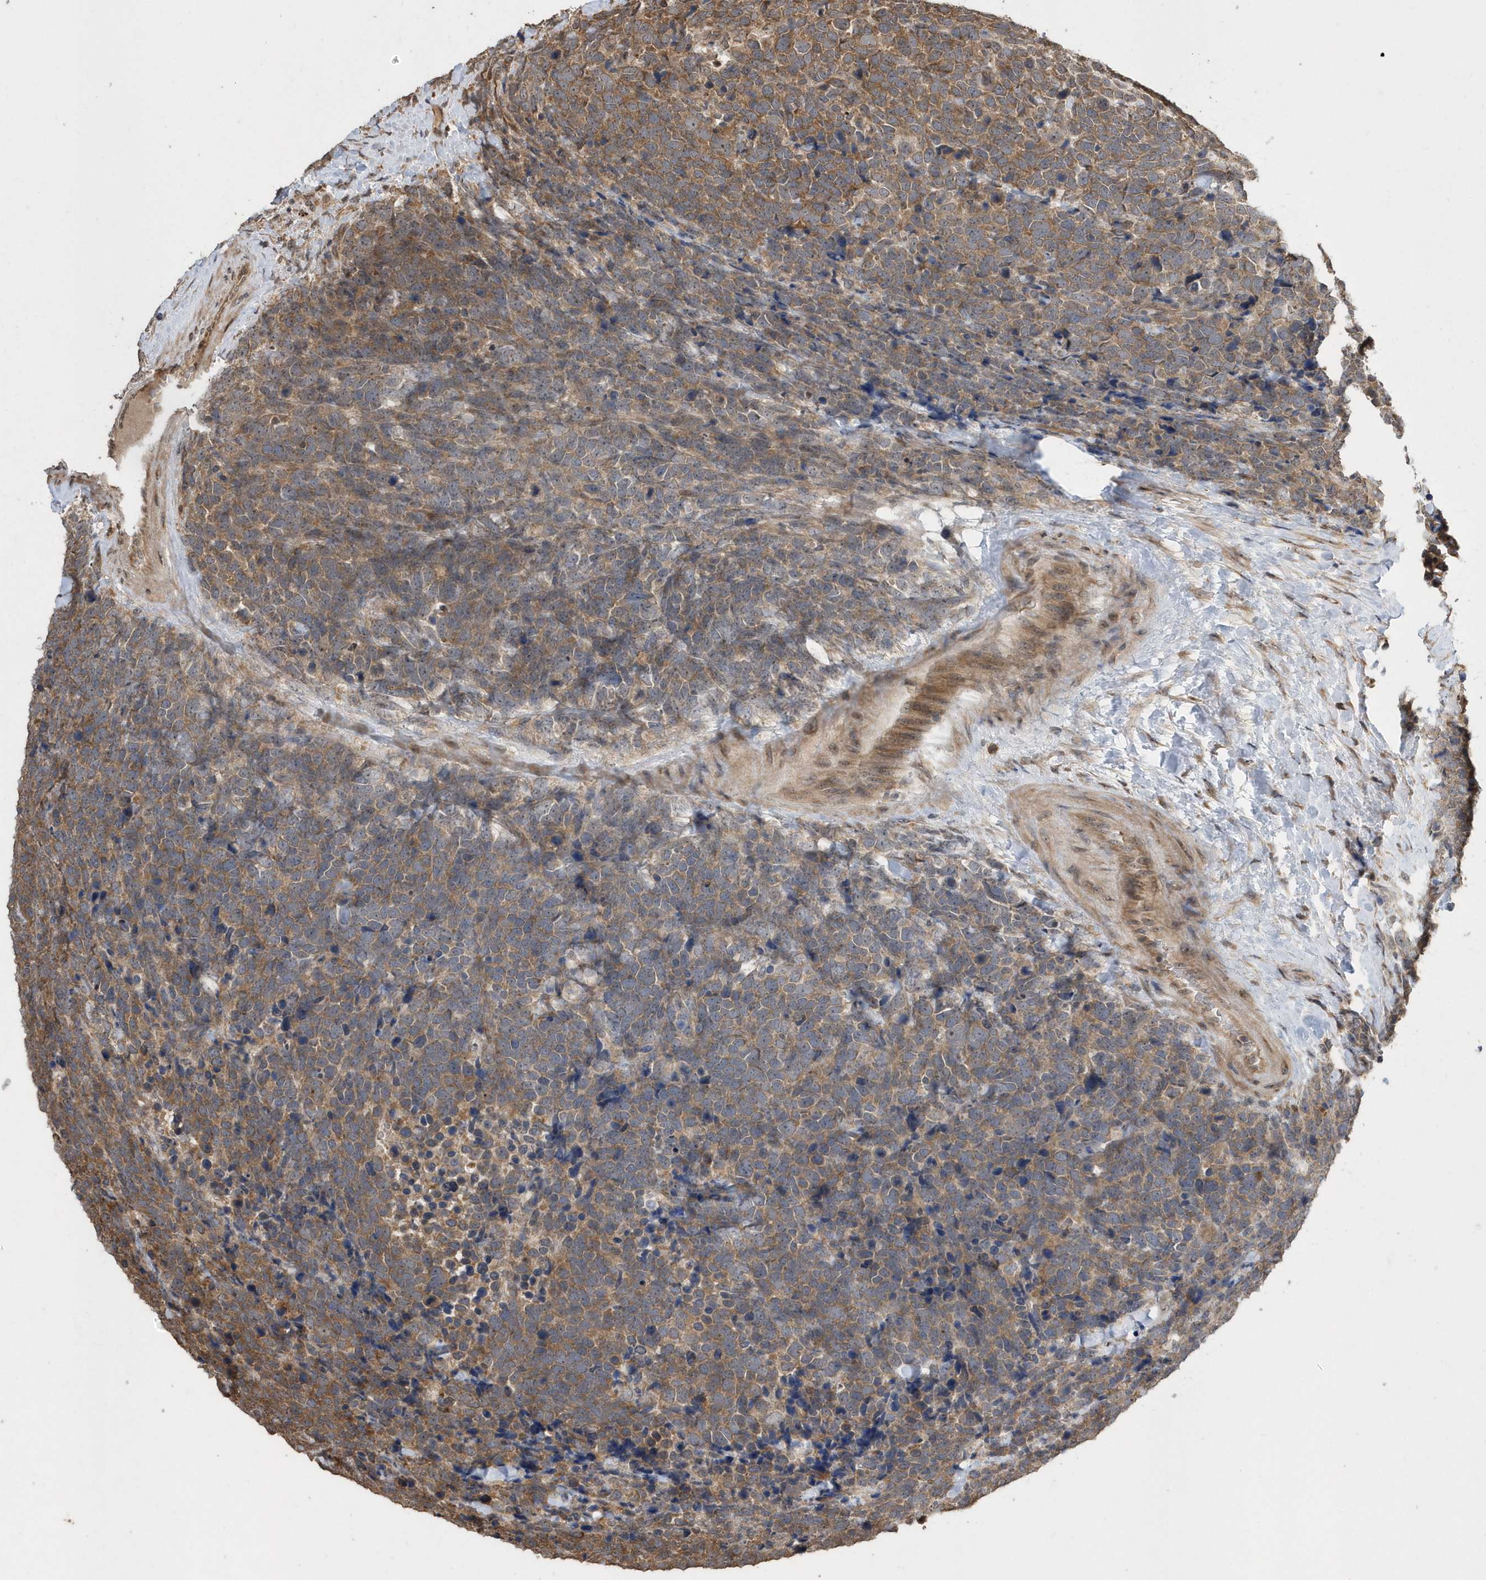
{"staining": {"intensity": "moderate", "quantity": ">75%", "location": "cytoplasmic/membranous"}, "tissue": "urothelial cancer", "cell_type": "Tumor cells", "image_type": "cancer", "snomed": [{"axis": "morphology", "description": "Urothelial carcinoma, High grade"}, {"axis": "topography", "description": "Urinary bladder"}], "caption": "DAB immunohistochemical staining of human urothelial cancer exhibits moderate cytoplasmic/membranous protein staining in approximately >75% of tumor cells. (DAB (3,3'-diaminobenzidine) IHC with brightfield microscopy, high magnification).", "gene": "WASHC5", "patient": {"sex": "female", "age": 82}}